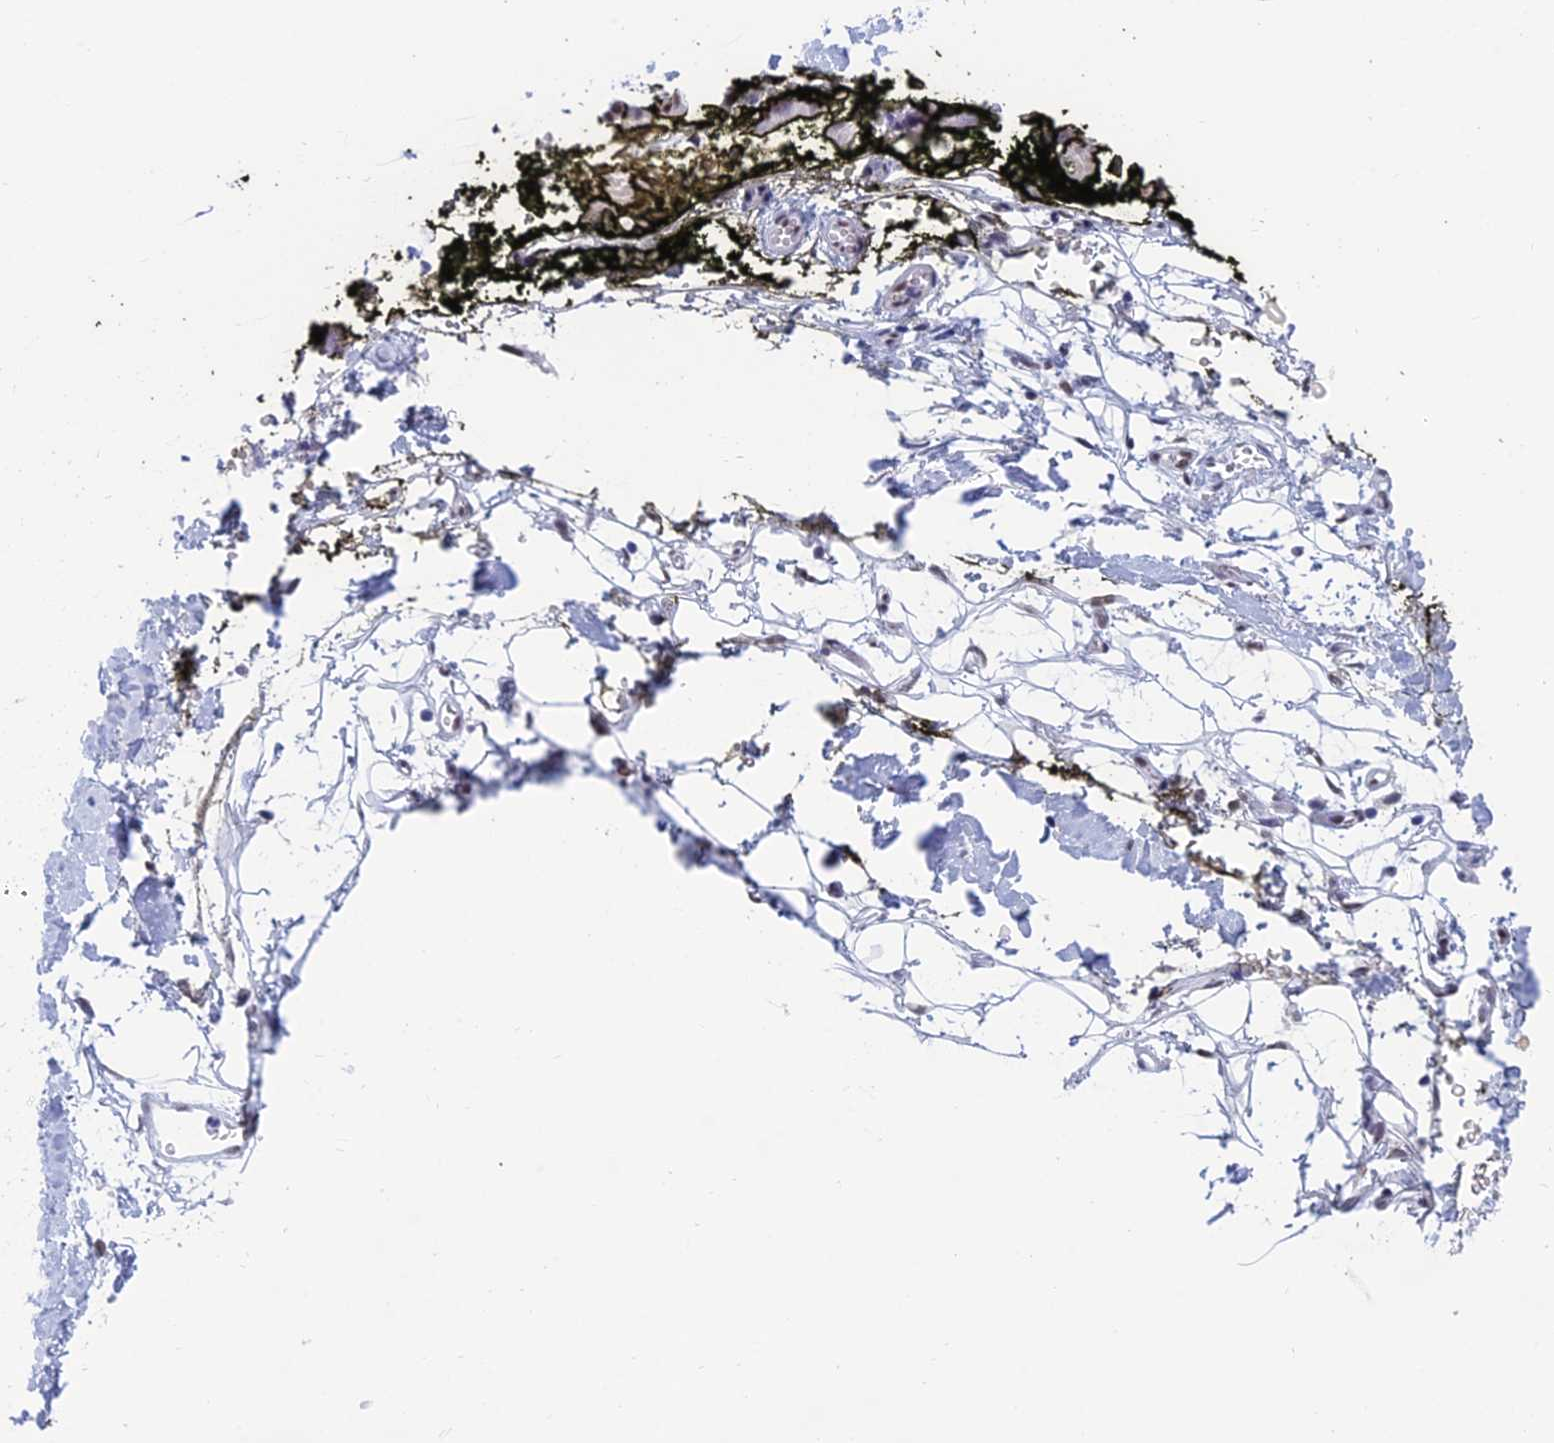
{"staining": {"intensity": "weak", "quantity": ">75%", "location": "nuclear"}, "tissue": "adipose tissue", "cell_type": "Adipocytes", "image_type": "normal", "snomed": [{"axis": "morphology", "description": "Normal tissue, NOS"}, {"axis": "morphology", "description": "Adenocarcinoma, NOS"}, {"axis": "topography", "description": "Pancreas"}, {"axis": "topography", "description": "Peripheral nerve tissue"}], "caption": "A brown stain highlights weak nuclear positivity of a protein in adipocytes of unremarkable adipose tissue. (DAB (3,3'-diaminobenzidine) = brown stain, brightfield microscopy at high magnification).", "gene": "NABP2", "patient": {"sex": "male", "age": 59}}